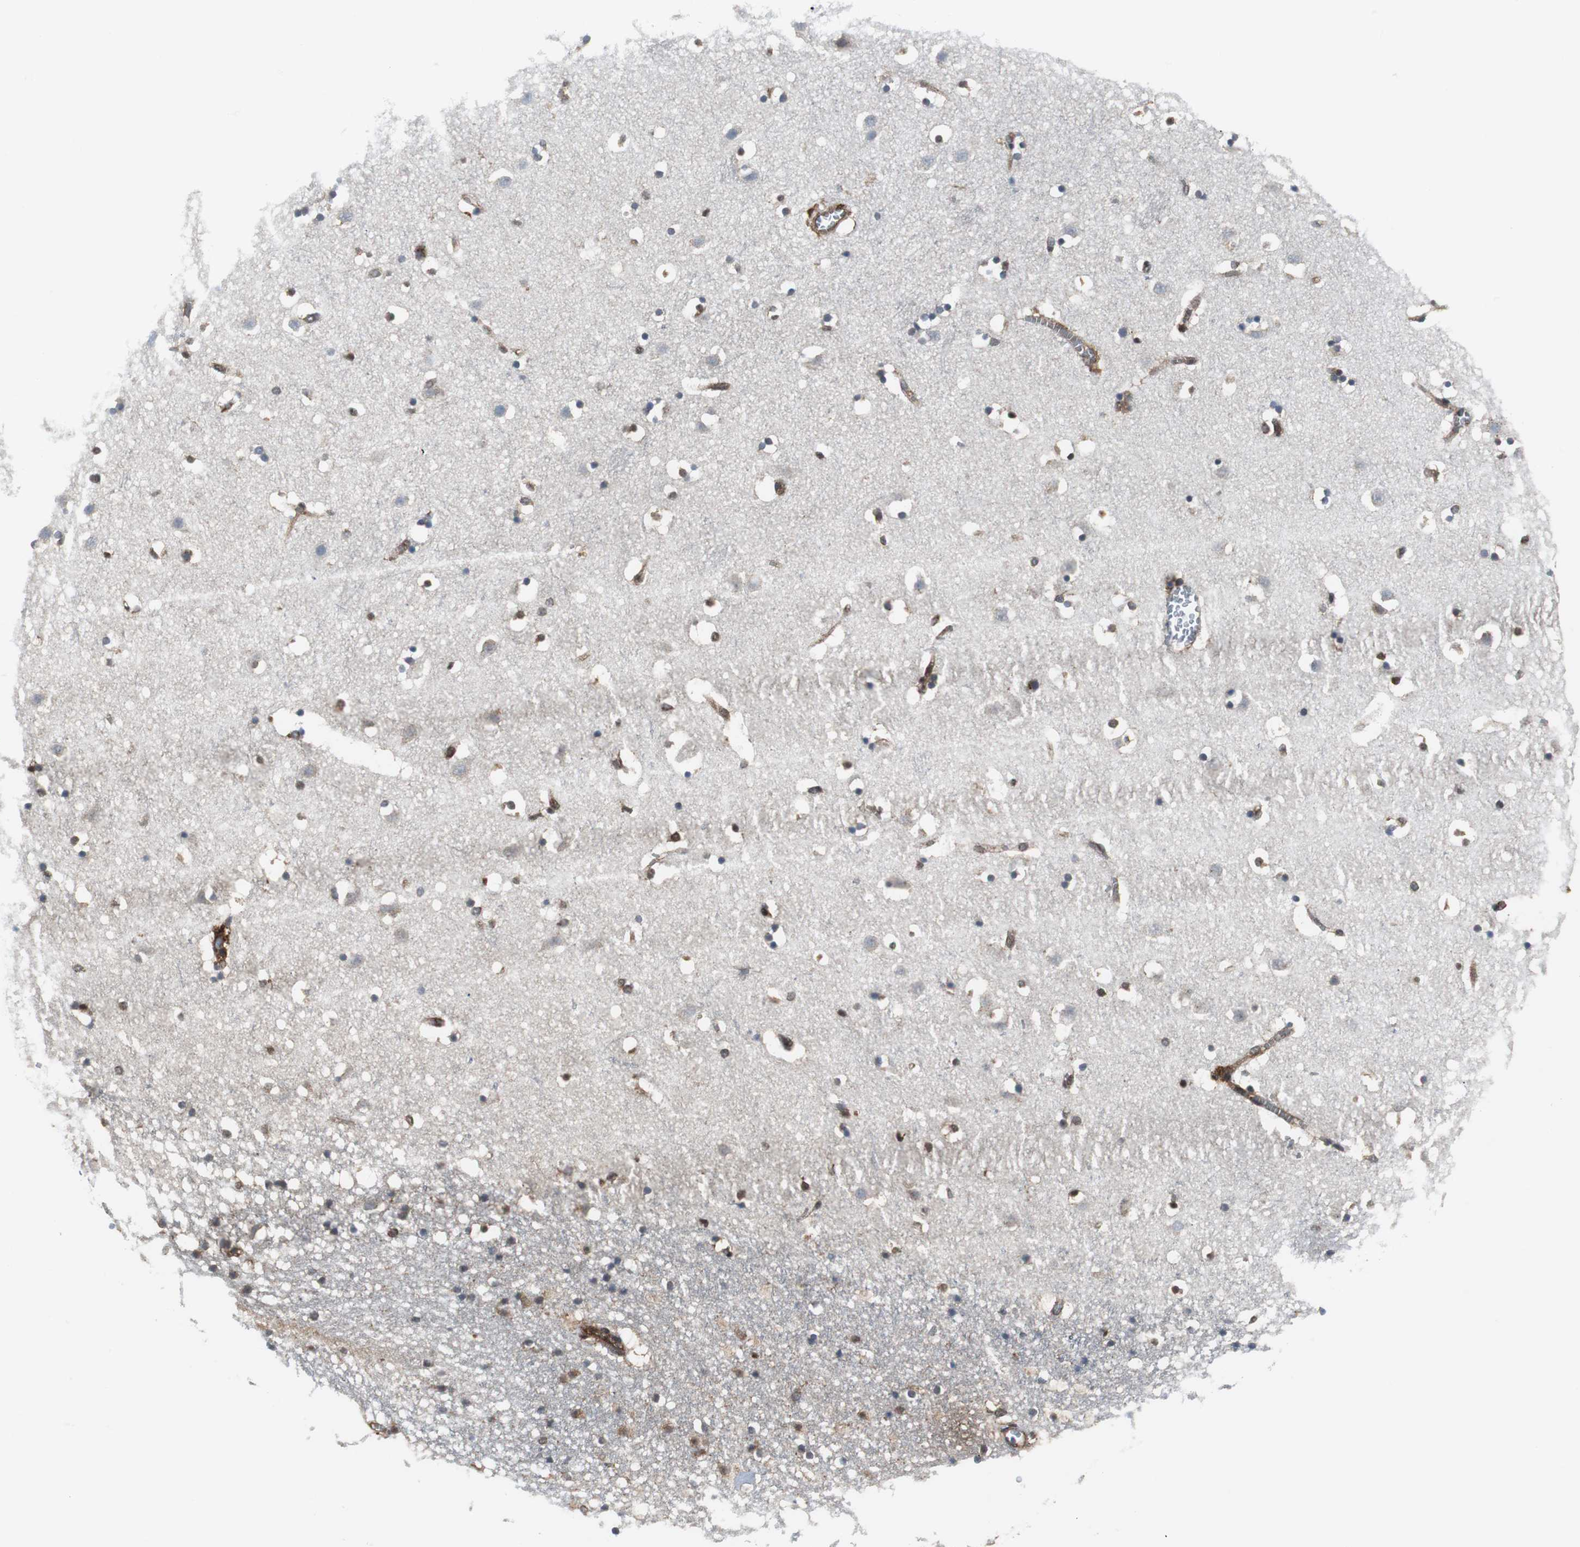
{"staining": {"intensity": "negative", "quantity": "none", "location": "none"}, "tissue": "caudate", "cell_type": "Glial cells", "image_type": "normal", "snomed": [{"axis": "morphology", "description": "Normal tissue, NOS"}, {"axis": "topography", "description": "Lateral ventricle wall"}], "caption": "This is an immunohistochemistry (IHC) micrograph of normal human caudate. There is no positivity in glial cells.", "gene": "RELA", "patient": {"sex": "male", "age": 45}}